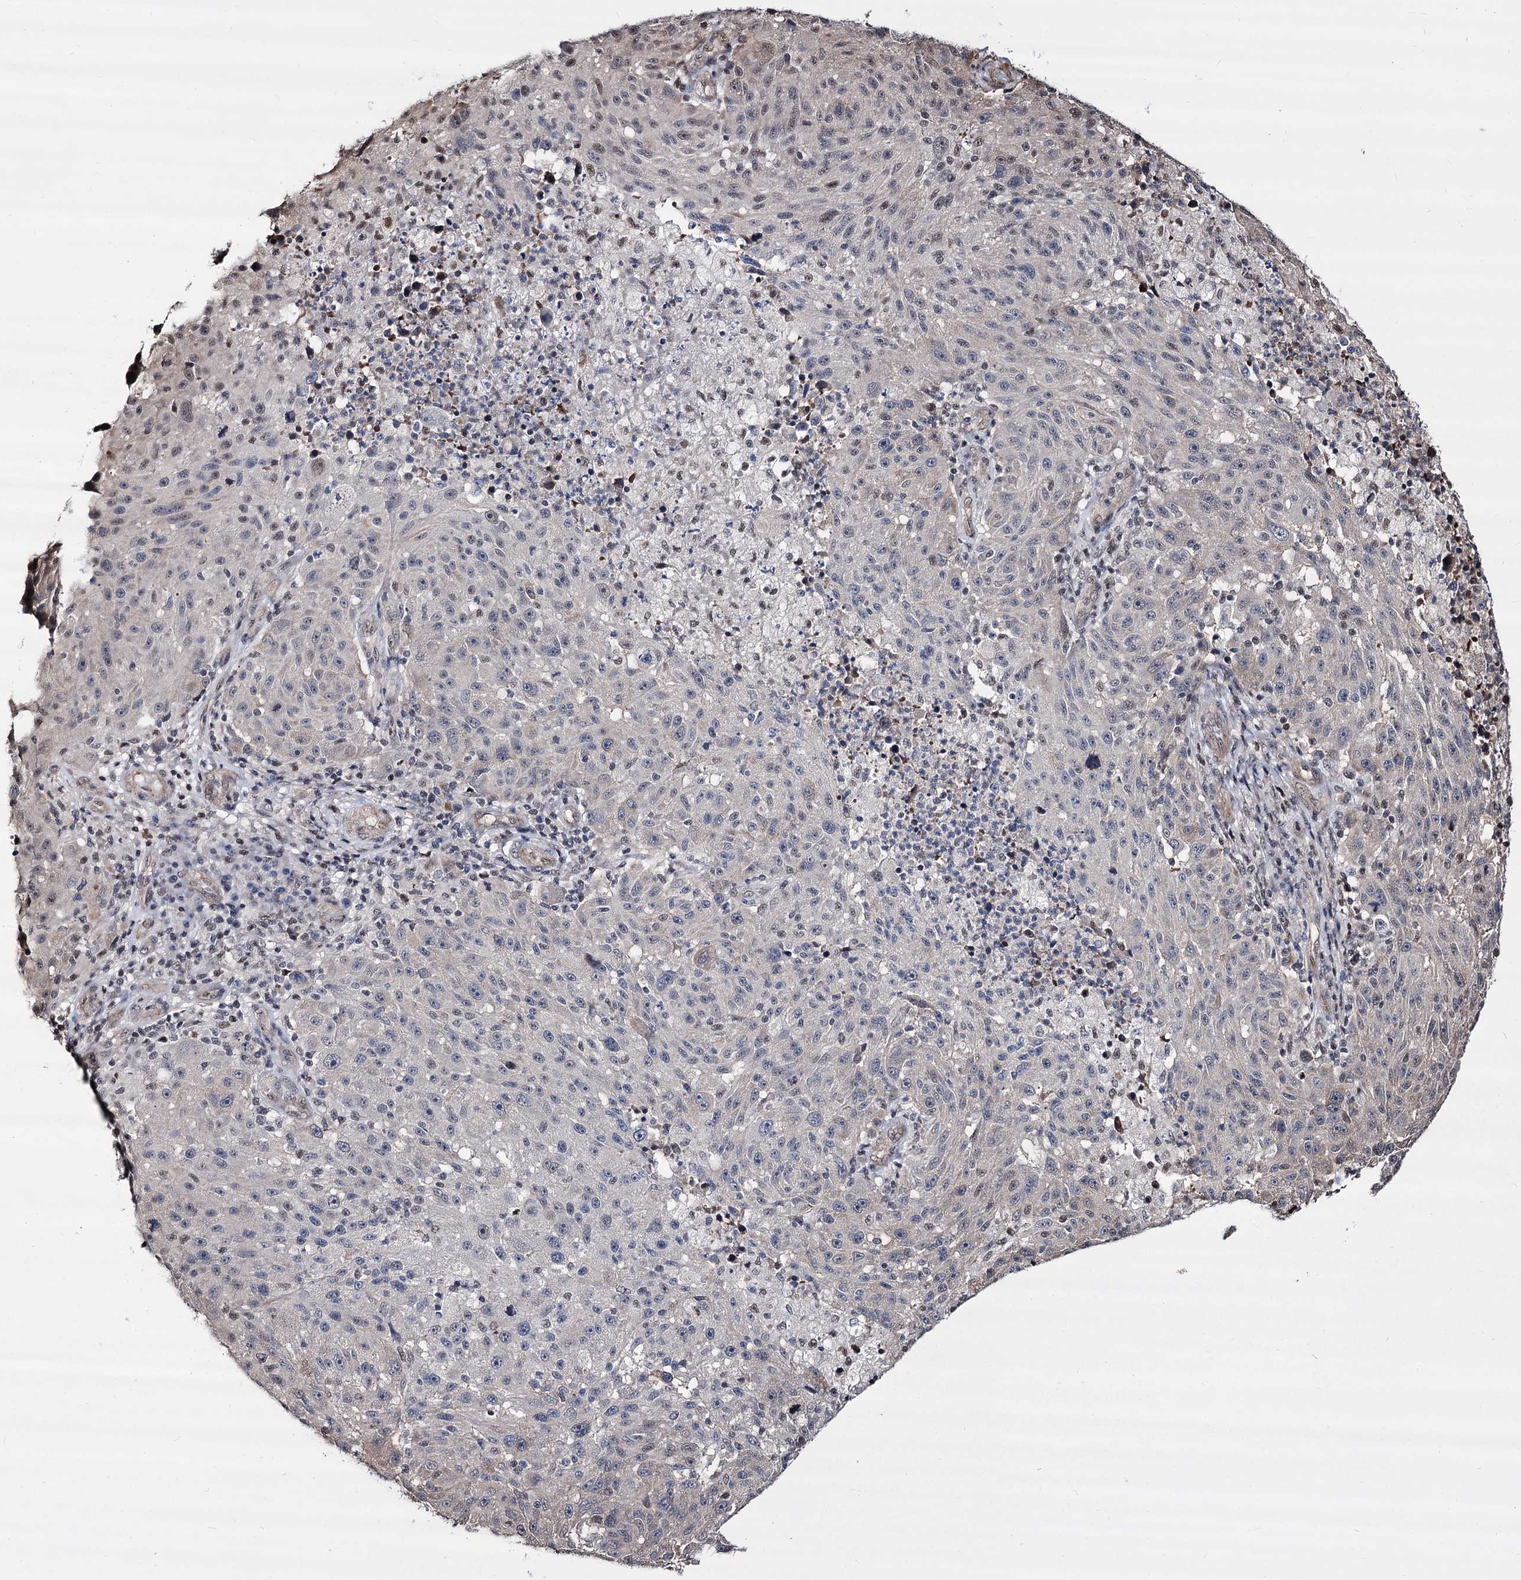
{"staining": {"intensity": "moderate", "quantity": "25%-75%", "location": "nuclear"}, "tissue": "melanoma", "cell_type": "Tumor cells", "image_type": "cancer", "snomed": [{"axis": "morphology", "description": "Malignant melanoma, NOS"}, {"axis": "topography", "description": "Skin"}], "caption": "Human malignant melanoma stained with a protein marker reveals moderate staining in tumor cells.", "gene": "CHMP7", "patient": {"sex": "male", "age": 53}}